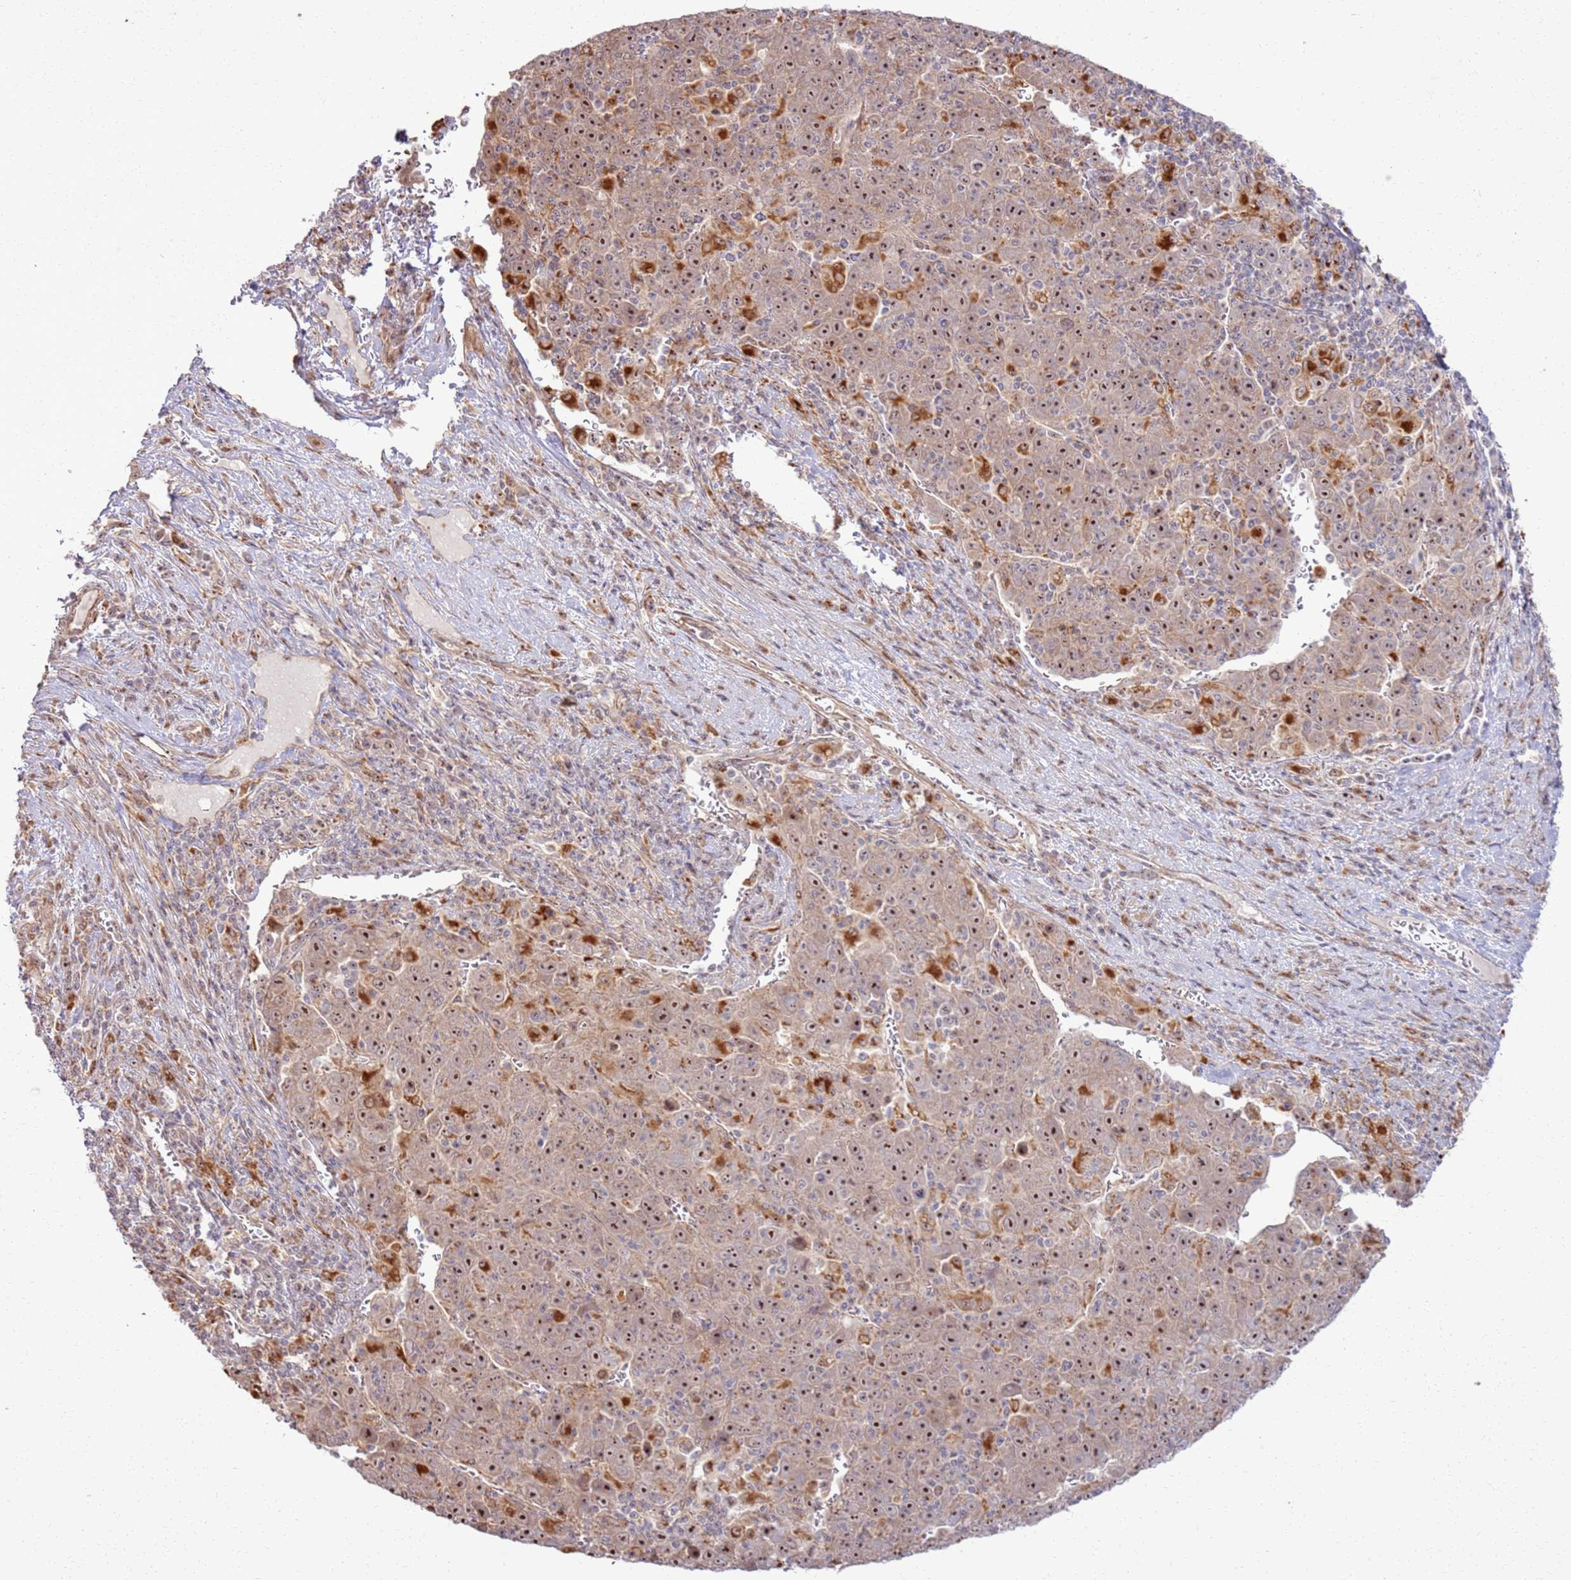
{"staining": {"intensity": "moderate", "quantity": ">75%", "location": "nuclear"}, "tissue": "liver cancer", "cell_type": "Tumor cells", "image_type": "cancer", "snomed": [{"axis": "morphology", "description": "Carcinoma, Hepatocellular, NOS"}, {"axis": "topography", "description": "Liver"}], "caption": "Liver hepatocellular carcinoma tissue reveals moderate nuclear positivity in about >75% of tumor cells, visualized by immunohistochemistry.", "gene": "CNPY1", "patient": {"sex": "female", "age": 53}}